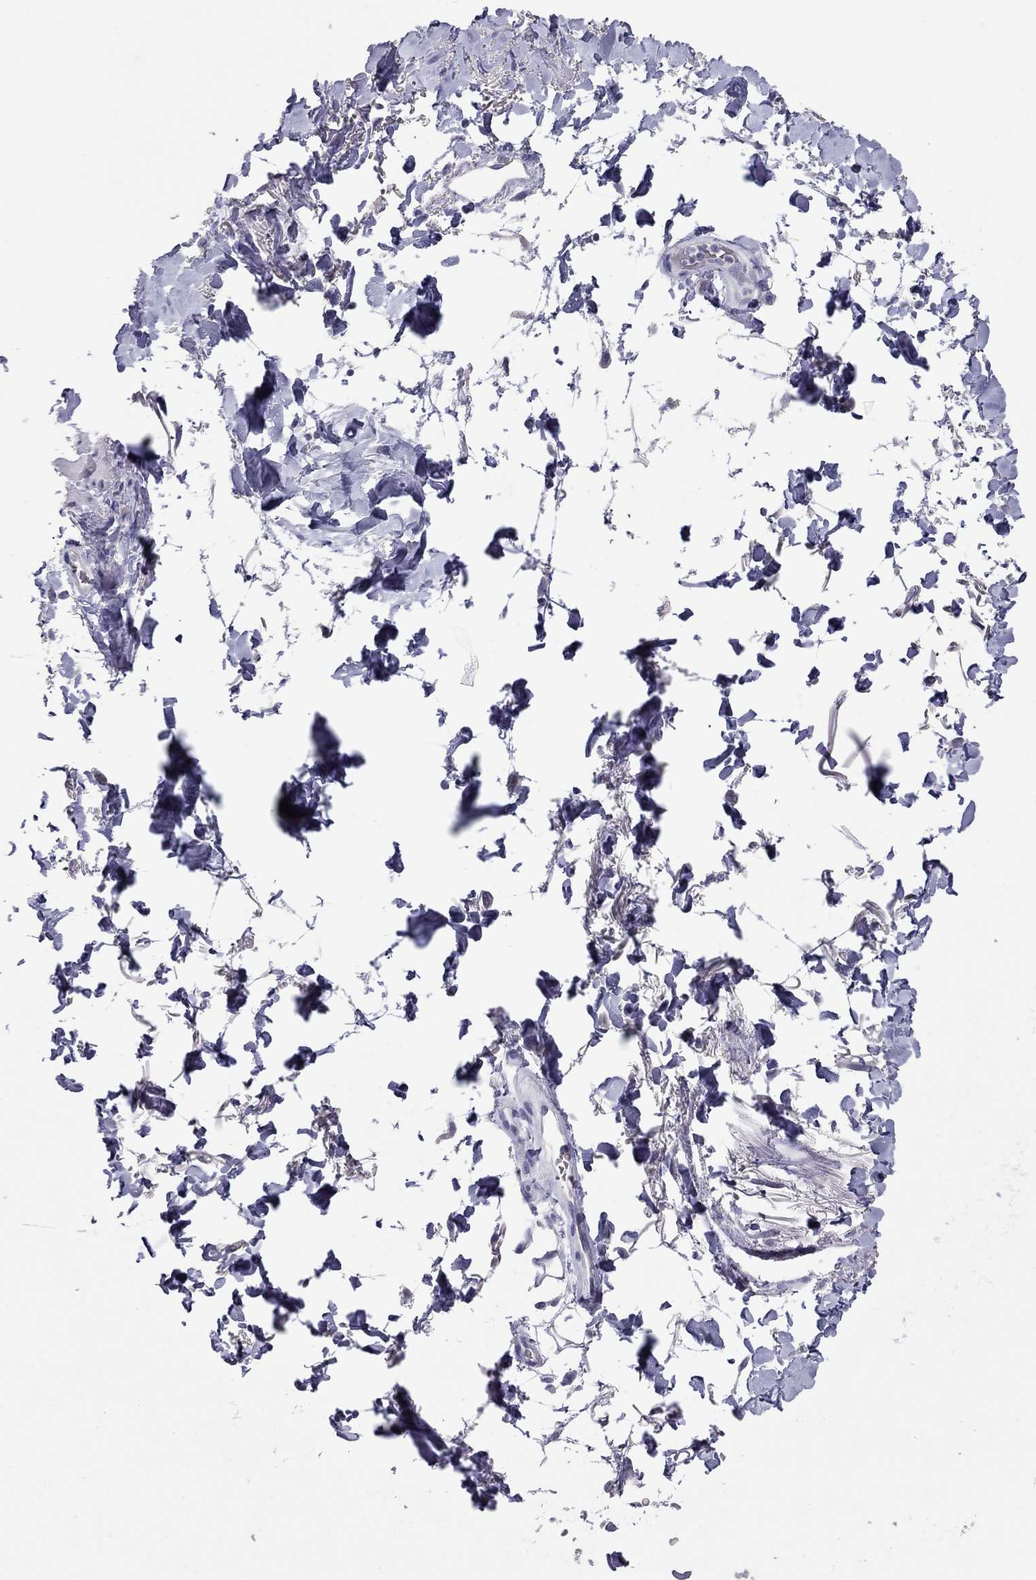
{"staining": {"intensity": "negative", "quantity": "none", "location": "none"}, "tissue": "adipose tissue", "cell_type": "Adipocytes", "image_type": "normal", "snomed": [{"axis": "morphology", "description": "Normal tissue, NOS"}, {"axis": "topography", "description": "Anal"}, {"axis": "topography", "description": "Peripheral nerve tissue"}], "caption": "A photomicrograph of human adipose tissue is negative for staining in adipocytes. (DAB IHC, high magnification).", "gene": "MUC16", "patient": {"sex": "male", "age": 53}}